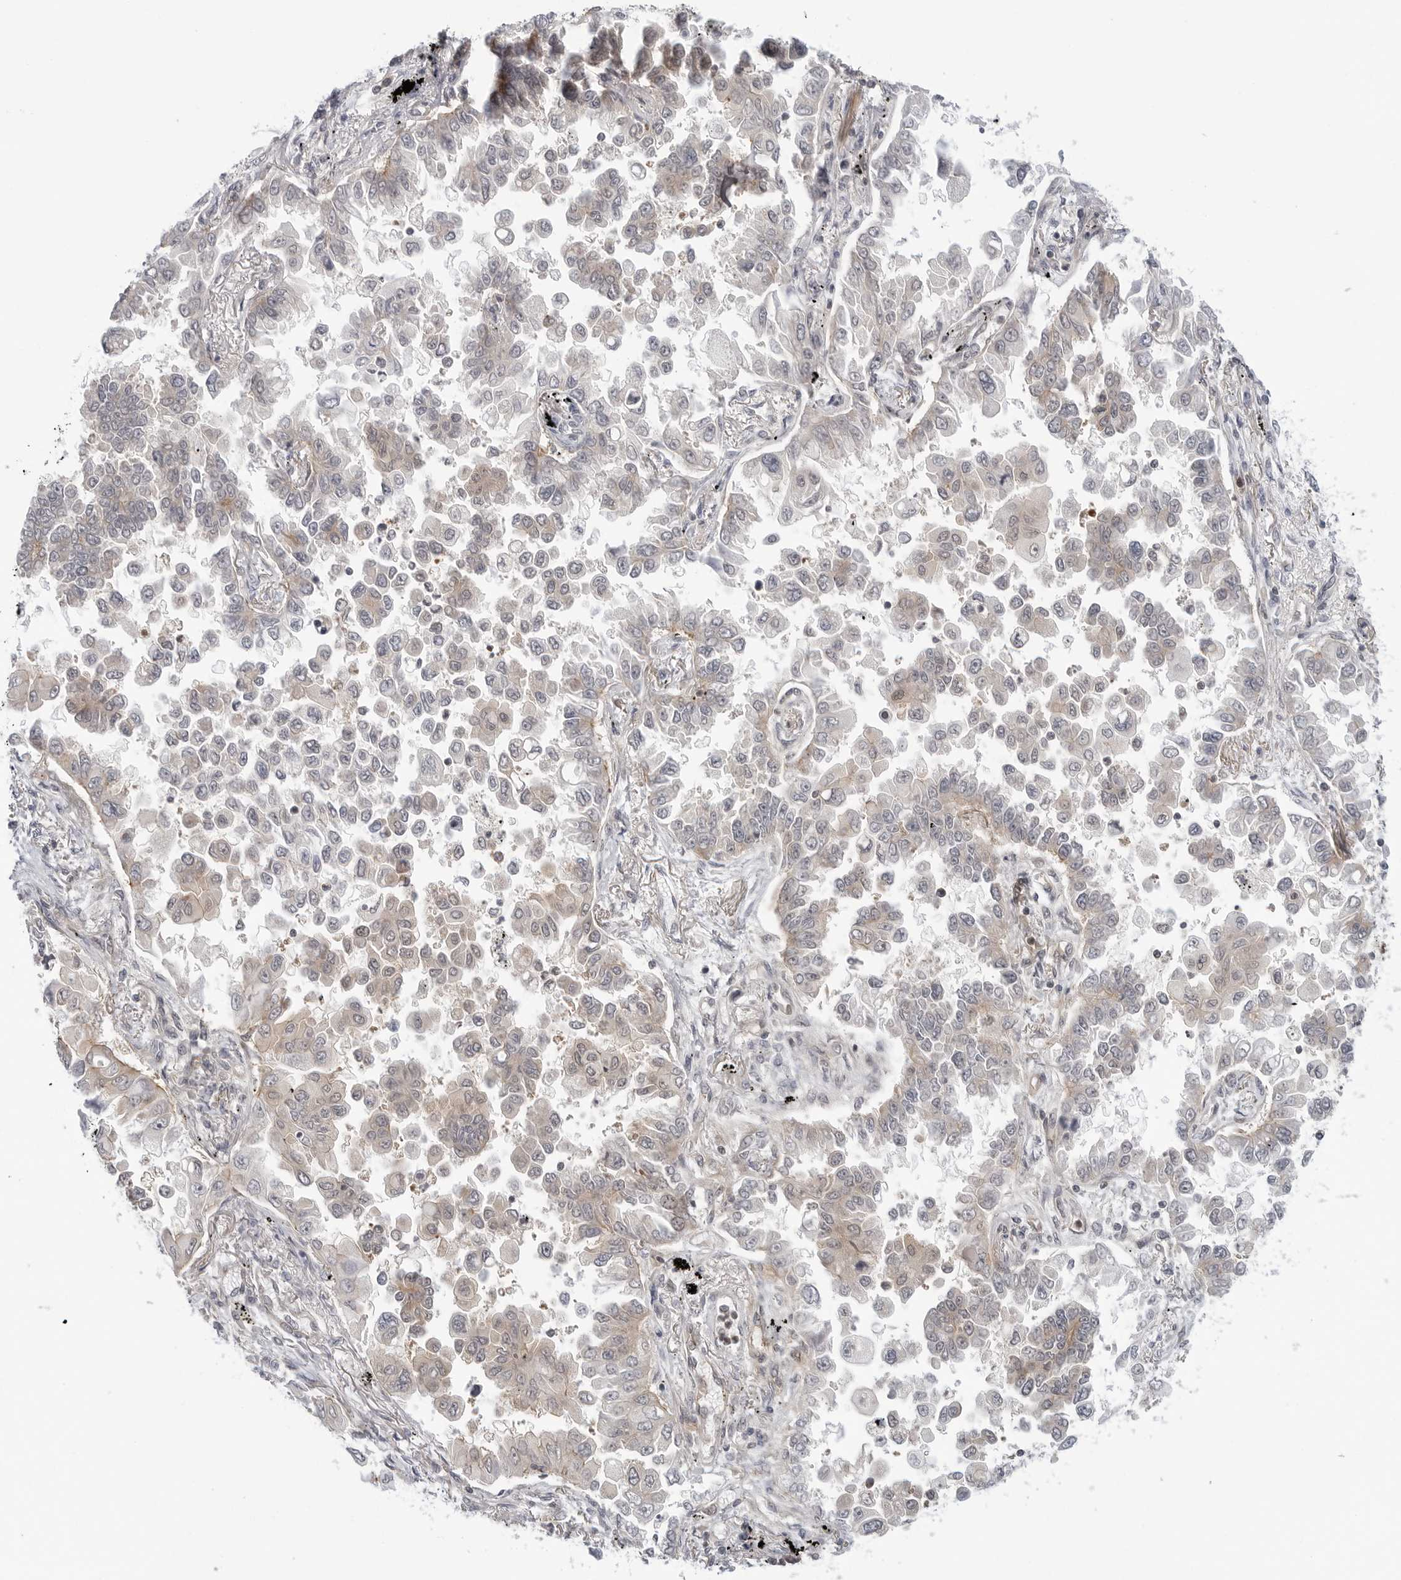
{"staining": {"intensity": "weak", "quantity": "25%-75%", "location": "cytoplasmic/membranous"}, "tissue": "lung cancer", "cell_type": "Tumor cells", "image_type": "cancer", "snomed": [{"axis": "morphology", "description": "Adenocarcinoma, NOS"}, {"axis": "topography", "description": "Lung"}], "caption": "A brown stain labels weak cytoplasmic/membranous staining of a protein in lung adenocarcinoma tumor cells.", "gene": "STXBP3", "patient": {"sex": "female", "age": 67}}